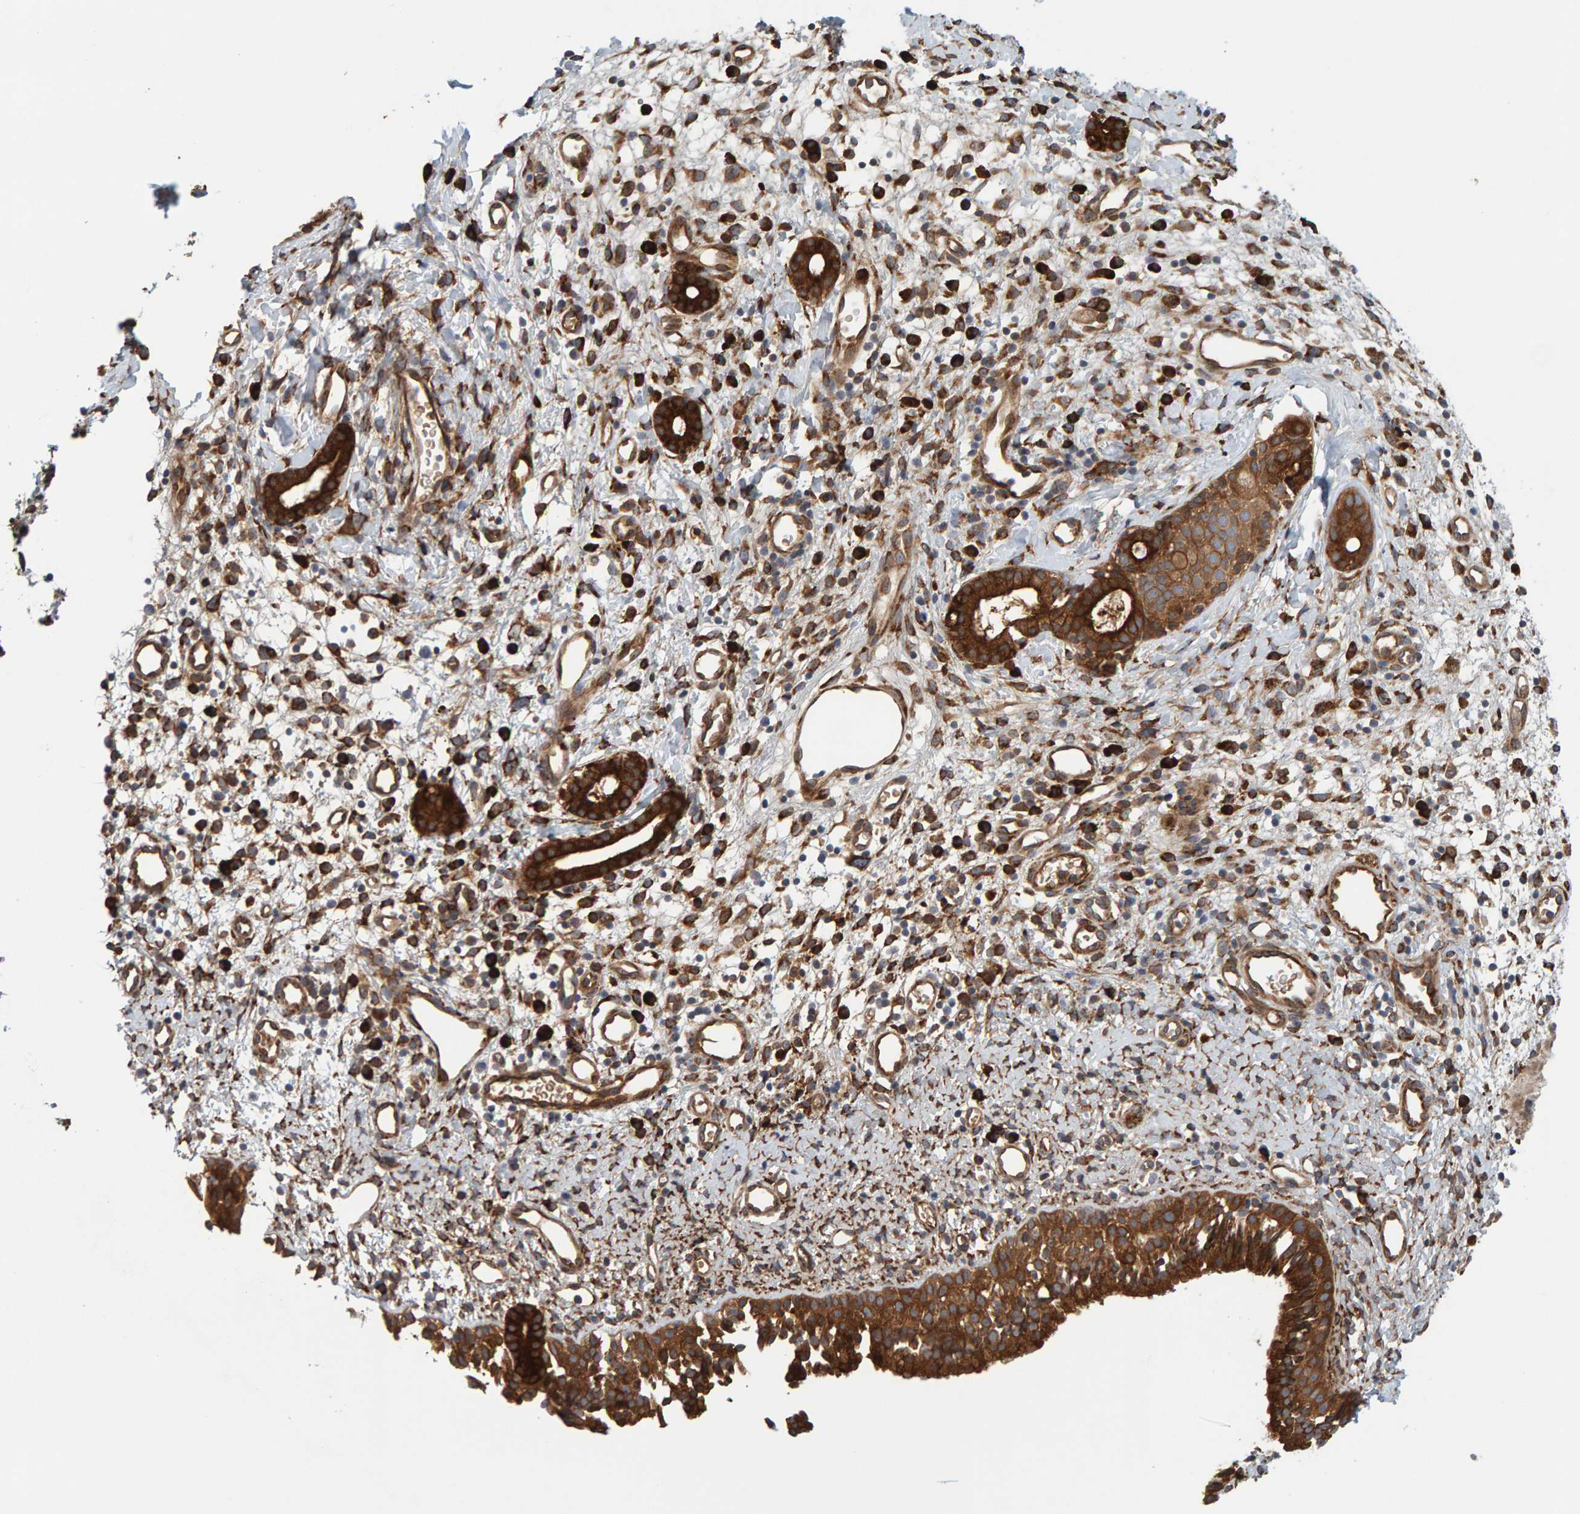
{"staining": {"intensity": "strong", "quantity": ">75%", "location": "cytoplasmic/membranous"}, "tissue": "nasopharynx", "cell_type": "Respiratory epithelial cells", "image_type": "normal", "snomed": [{"axis": "morphology", "description": "Normal tissue, NOS"}, {"axis": "topography", "description": "Nasopharynx"}], "caption": "This is an image of immunohistochemistry (IHC) staining of normal nasopharynx, which shows strong expression in the cytoplasmic/membranous of respiratory epithelial cells.", "gene": "BAIAP2", "patient": {"sex": "male", "age": 22}}